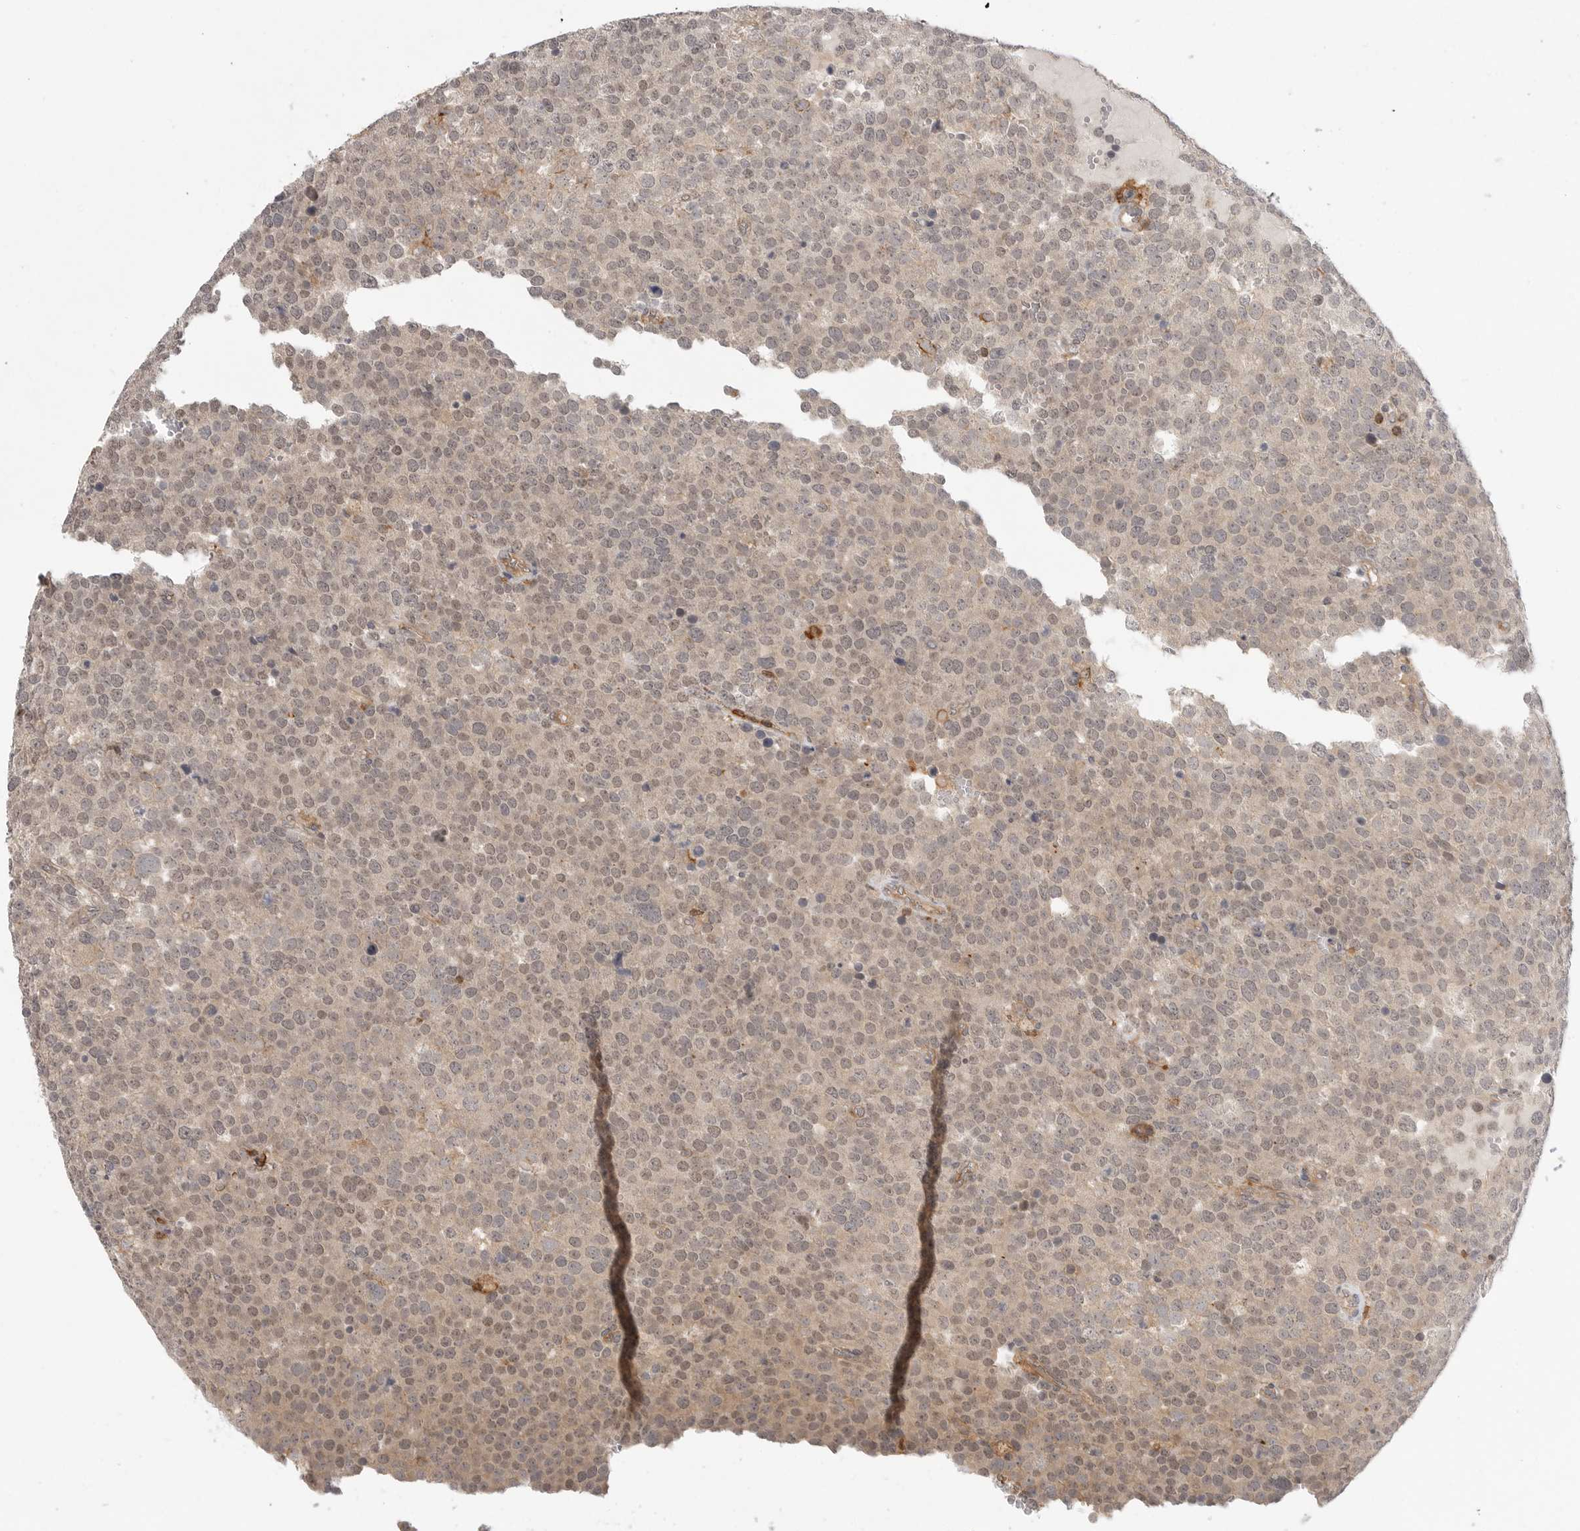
{"staining": {"intensity": "weak", "quantity": ">75%", "location": "nuclear"}, "tissue": "testis cancer", "cell_type": "Tumor cells", "image_type": "cancer", "snomed": [{"axis": "morphology", "description": "Seminoma, NOS"}, {"axis": "topography", "description": "Testis"}], "caption": "Testis seminoma stained with a protein marker demonstrates weak staining in tumor cells.", "gene": "DBNL", "patient": {"sex": "male", "age": 71}}